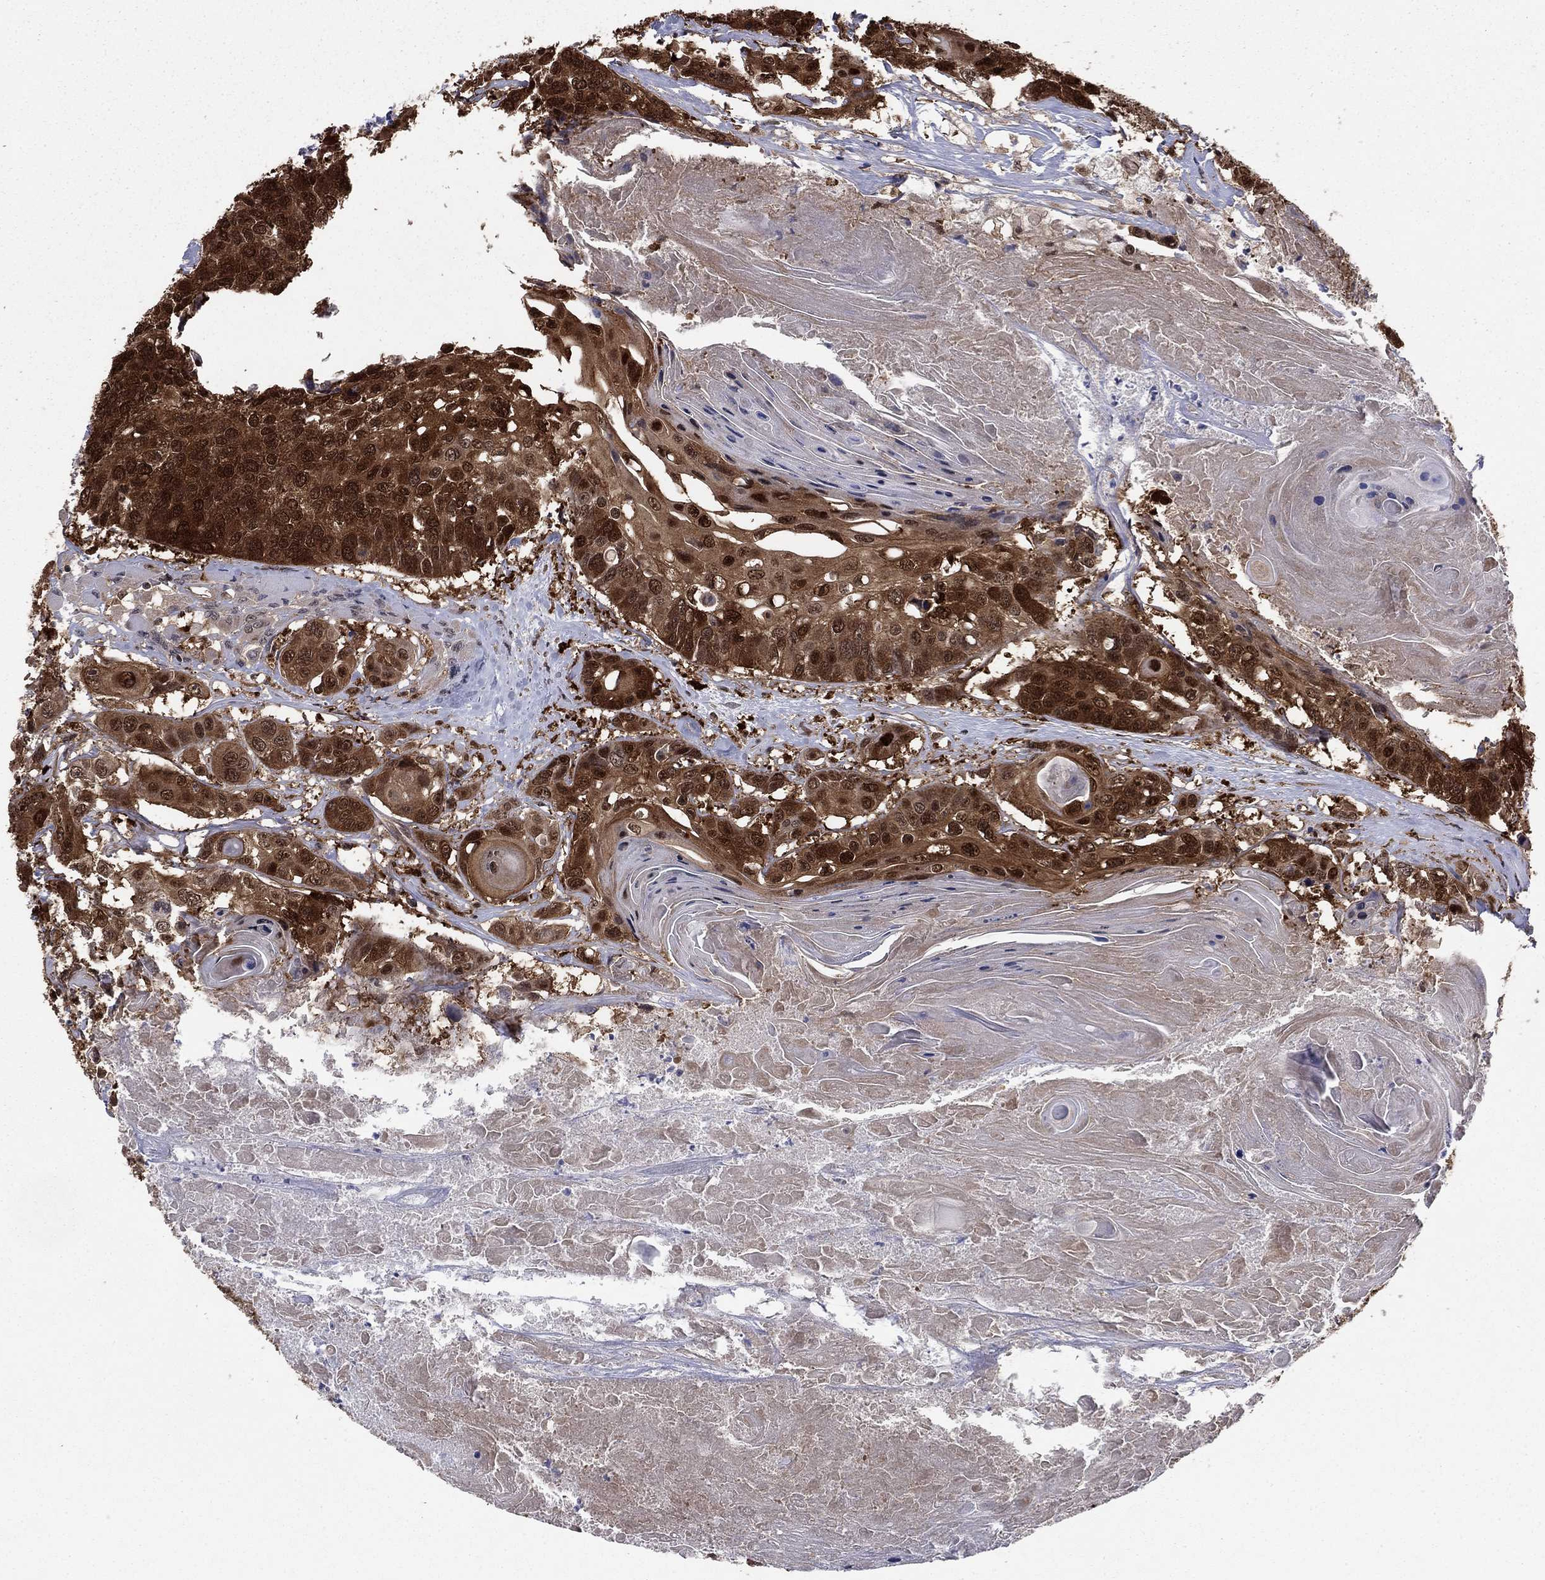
{"staining": {"intensity": "strong", "quantity": ">75%", "location": "cytoplasmic/membranous,nuclear"}, "tissue": "head and neck cancer", "cell_type": "Tumor cells", "image_type": "cancer", "snomed": [{"axis": "morphology", "description": "Squamous cell carcinoma, NOS"}, {"axis": "topography", "description": "Oral tissue"}, {"axis": "topography", "description": "Head-Neck"}], "caption": "Tumor cells demonstrate strong cytoplasmic/membranous and nuclear positivity in about >75% of cells in head and neck cancer.", "gene": "FKBP4", "patient": {"sex": "male", "age": 56}}